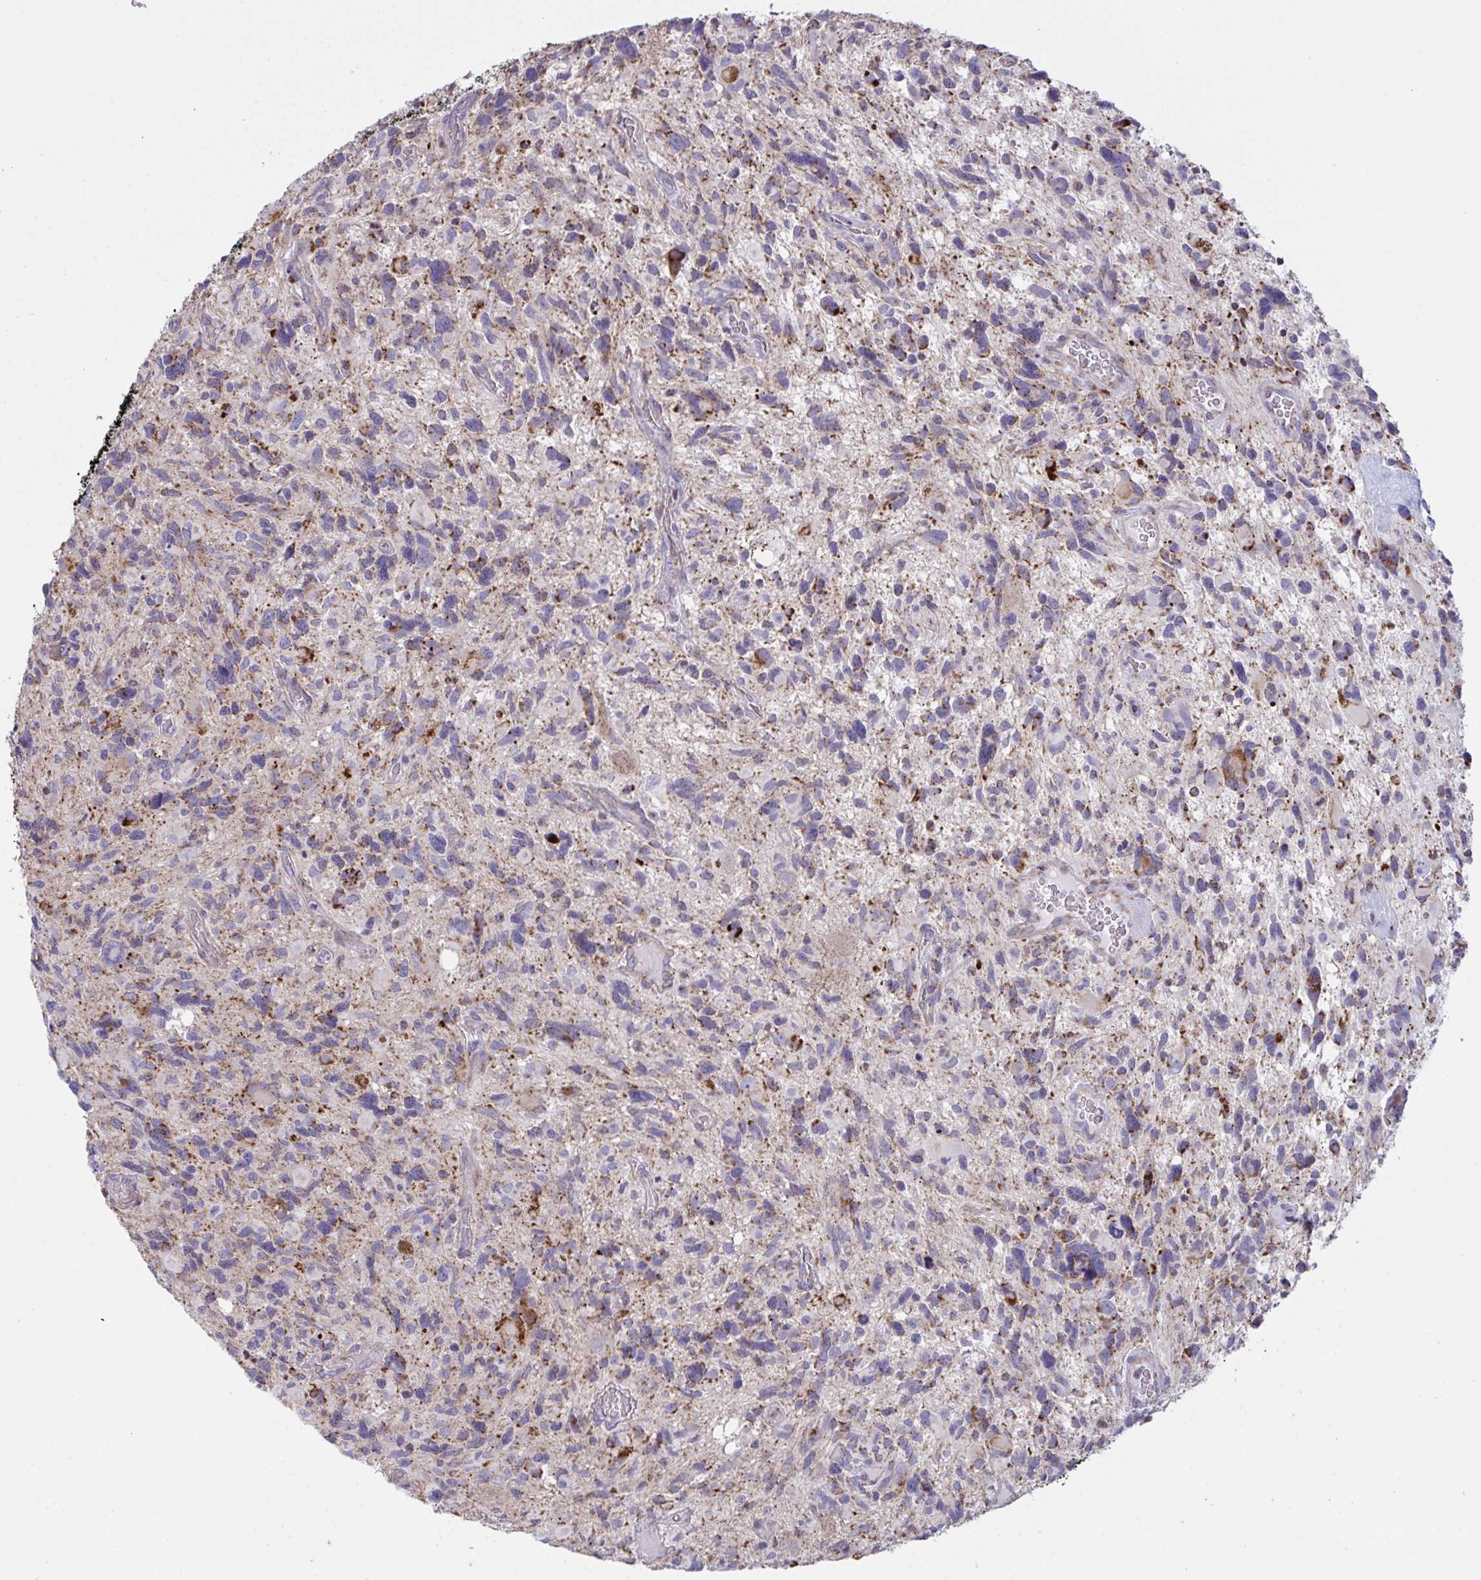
{"staining": {"intensity": "moderate", "quantity": "25%-75%", "location": "cytoplasmic/membranous"}, "tissue": "glioma", "cell_type": "Tumor cells", "image_type": "cancer", "snomed": [{"axis": "morphology", "description": "Glioma, malignant, High grade"}, {"axis": "topography", "description": "Brain"}], "caption": "Glioma was stained to show a protein in brown. There is medium levels of moderate cytoplasmic/membranous expression in approximately 25%-75% of tumor cells.", "gene": "MICOS10", "patient": {"sex": "male", "age": 49}}